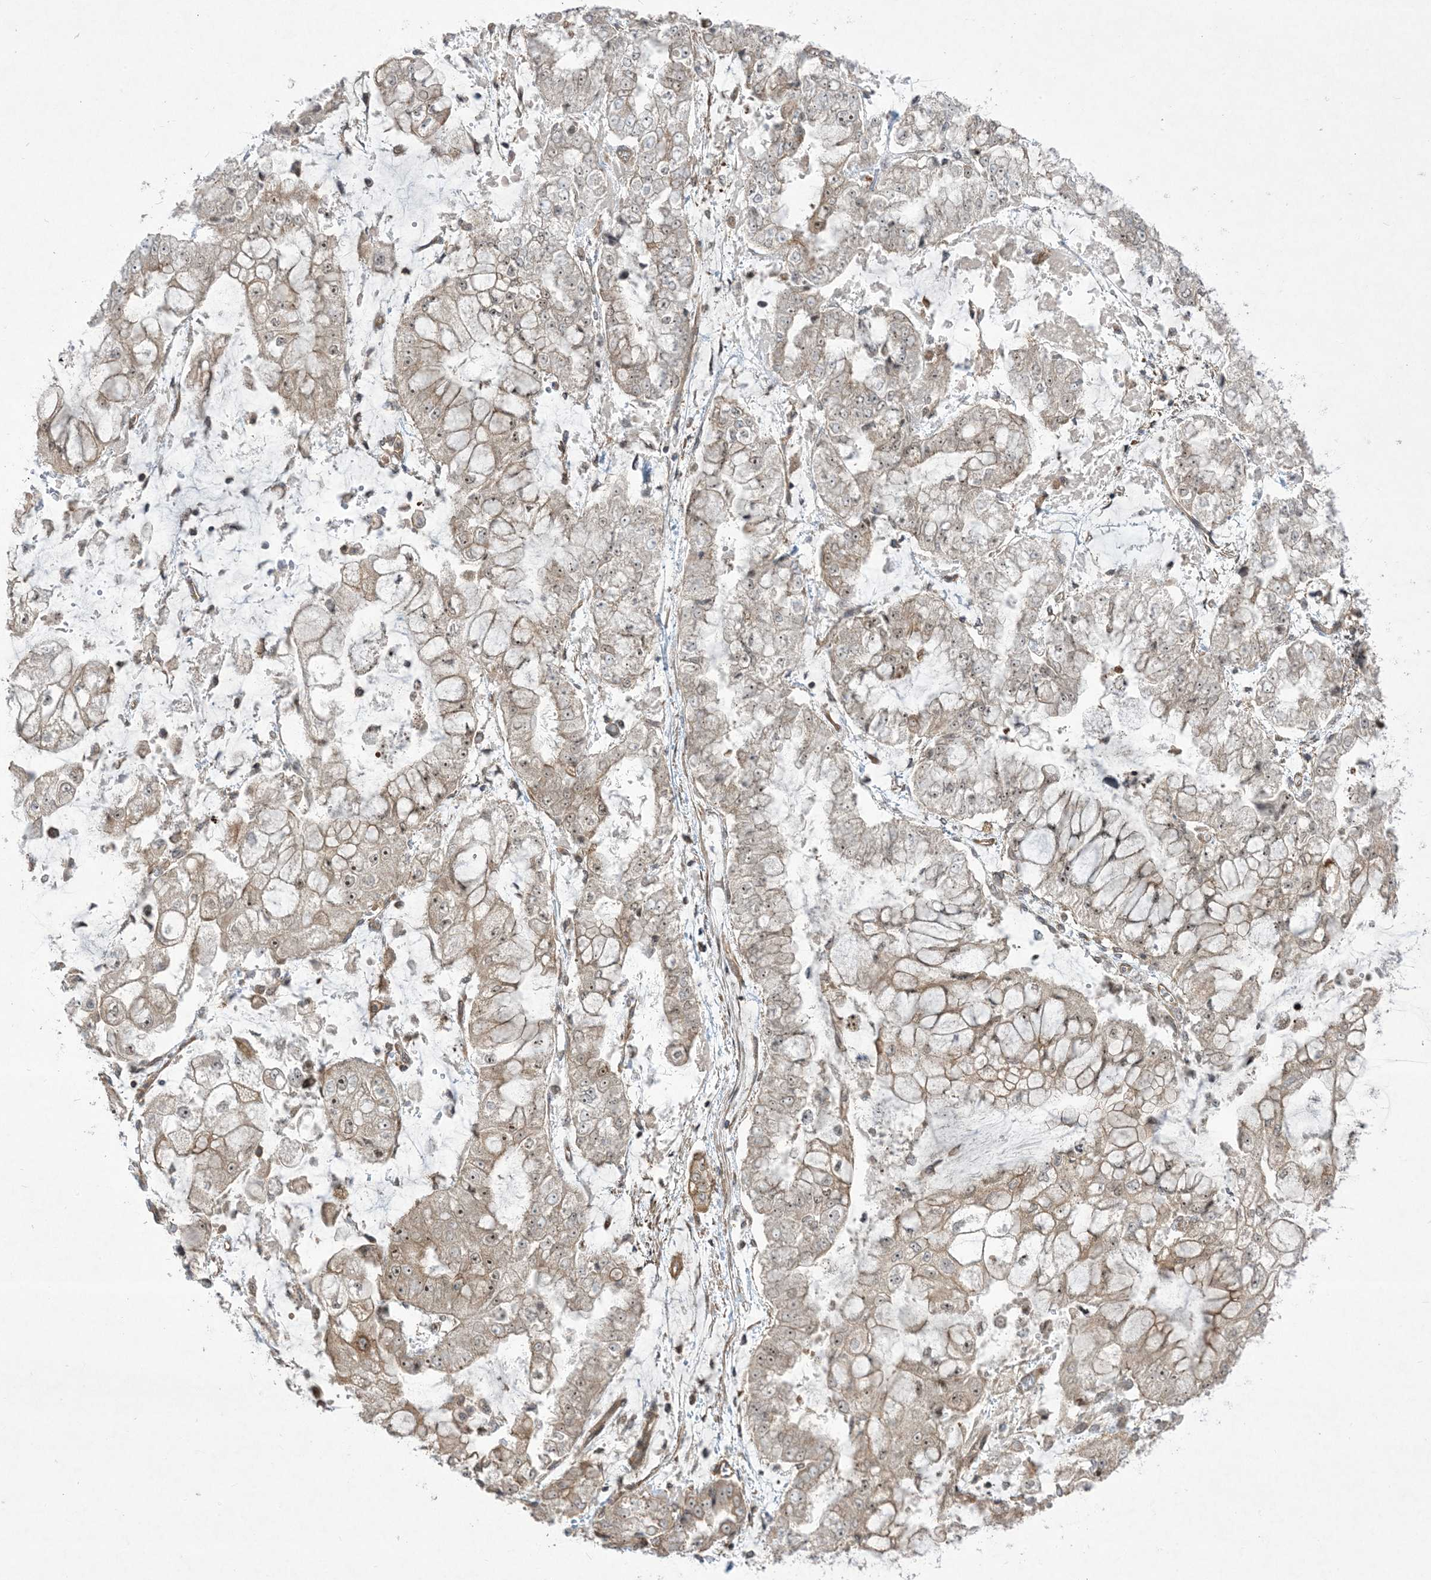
{"staining": {"intensity": "weak", "quantity": ">75%", "location": "cytoplasmic/membranous,nuclear"}, "tissue": "stomach cancer", "cell_type": "Tumor cells", "image_type": "cancer", "snomed": [{"axis": "morphology", "description": "Adenocarcinoma, NOS"}, {"axis": "topography", "description": "Stomach"}], "caption": "Tumor cells exhibit low levels of weak cytoplasmic/membranous and nuclear expression in about >75% of cells in stomach cancer (adenocarcinoma). (Stains: DAB in brown, nuclei in blue, Microscopy: brightfield microscopy at high magnification).", "gene": "SOGA3", "patient": {"sex": "male", "age": 76}}